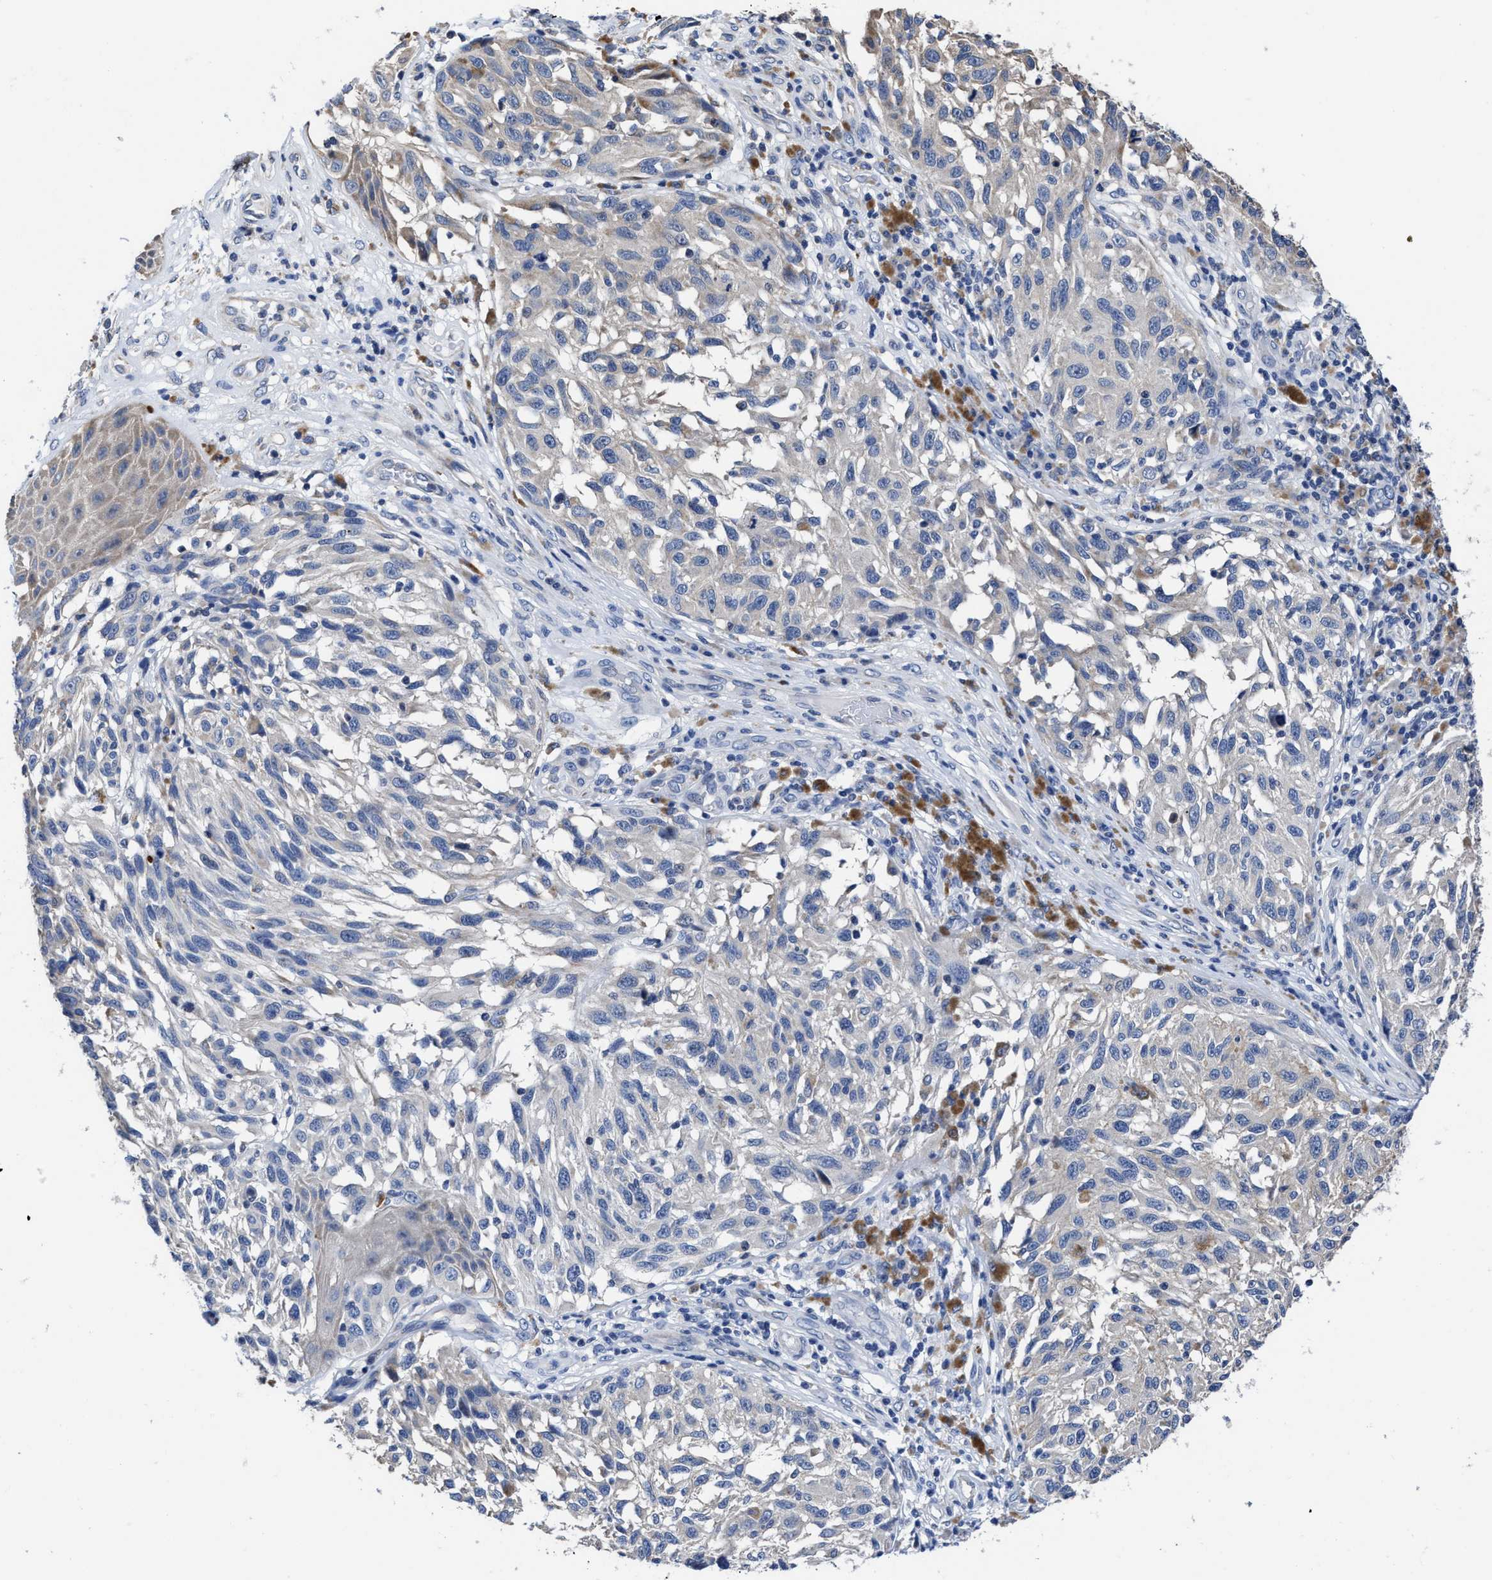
{"staining": {"intensity": "negative", "quantity": "none", "location": "none"}, "tissue": "melanoma", "cell_type": "Tumor cells", "image_type": "cancer", "snomed": [{"axis": "morphology", "description": "Malignant melanoma, NOS"}, {"axis": "topography", "description": "Skin"}], "caption": "Immunohistochemical staining of malignant melanoma shows no significant positivity in tumor cells. The staining was performed using DAB to visualize the protein expression in brown, while the nuclei were stained in blue with hematoxylin (Magnification: 20x).", "gene": "HOOK1", "patient": {"sex": "female", "age": 73}}